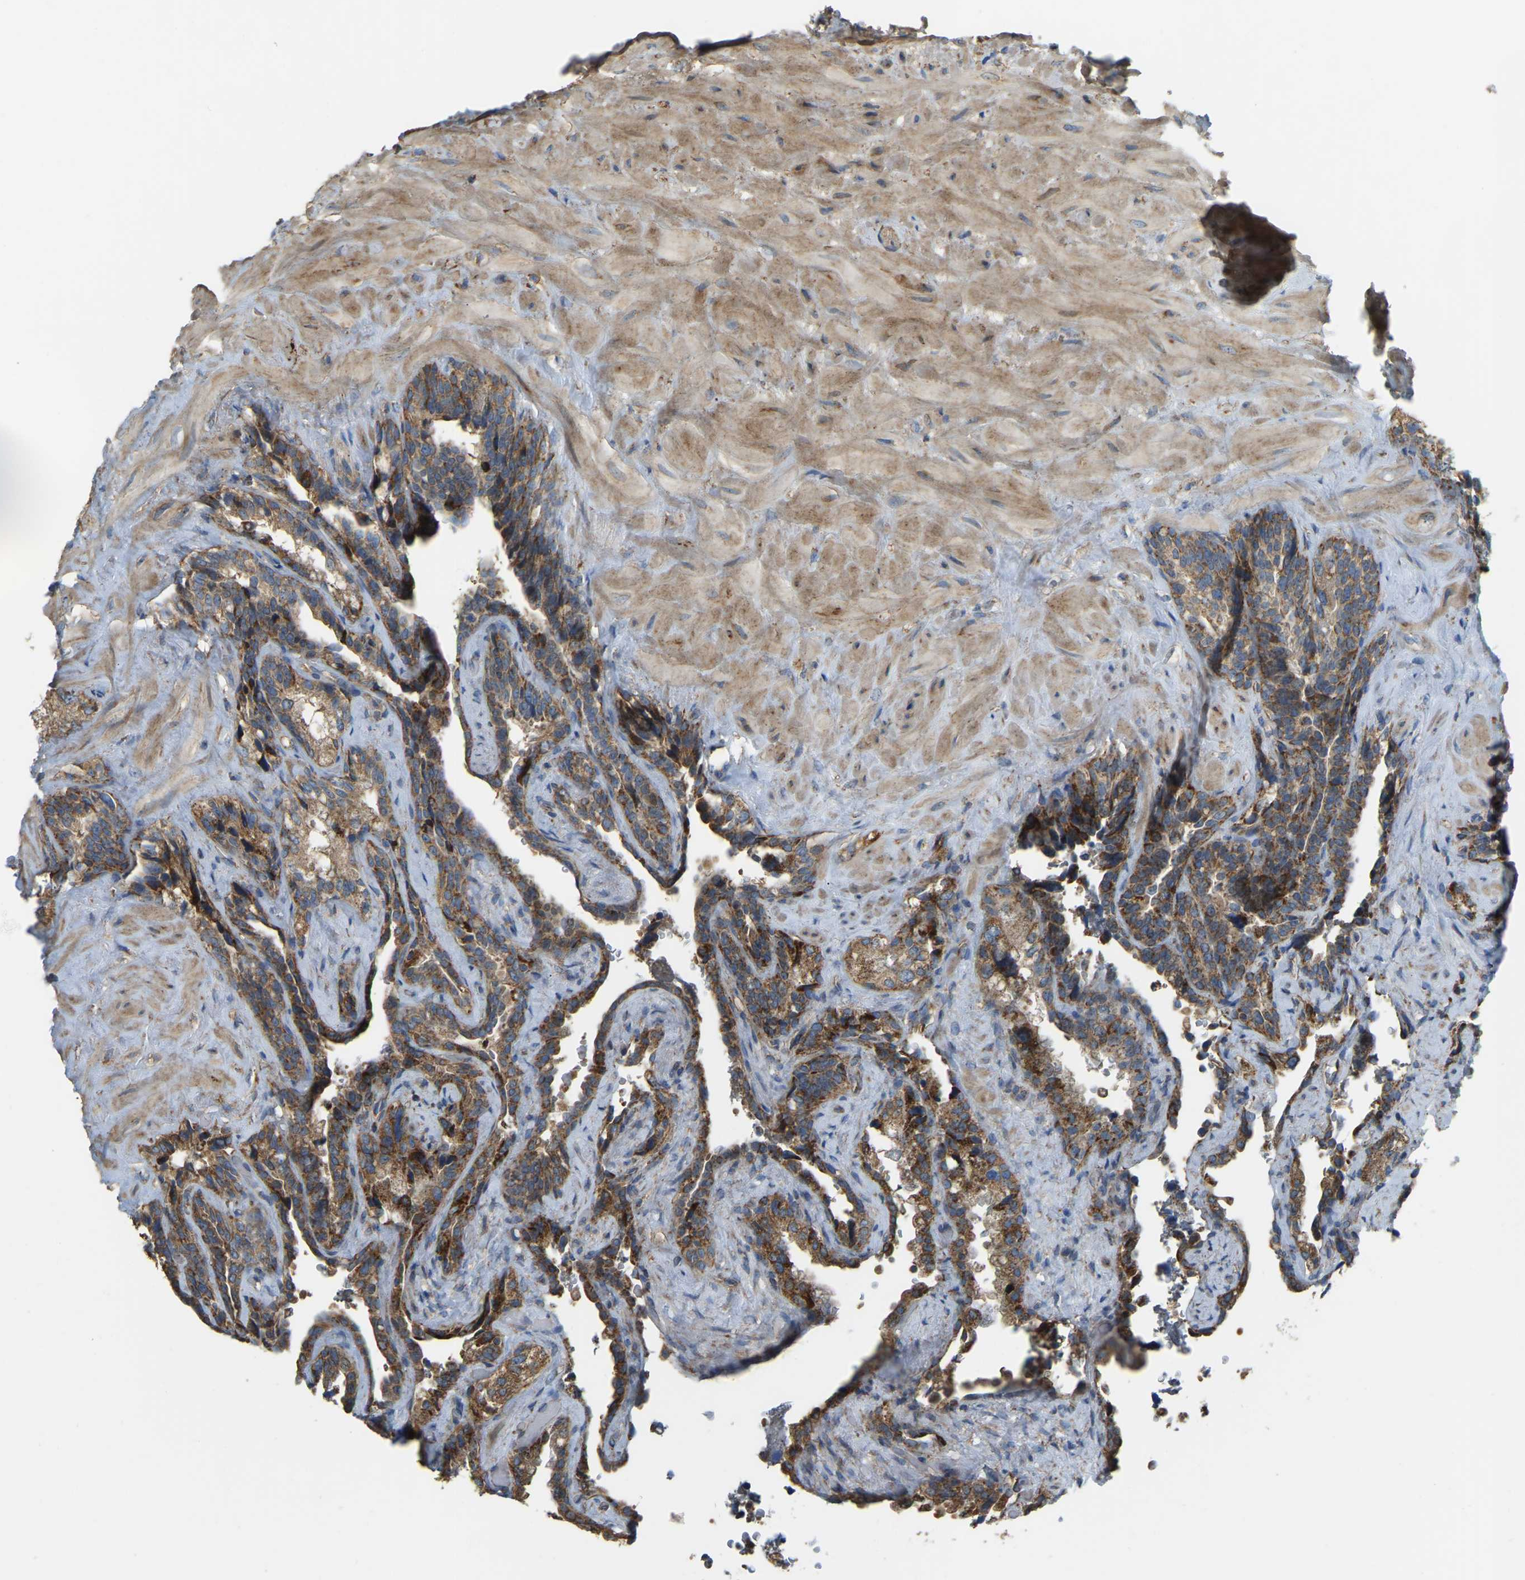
{"staining": {"intensity": "moderate", "quantity": ">75%", "location": "cytoplasmic/membranous"}, "tissue": "seminal vesicle", "cell_type": "Glandular cells", "image_type": "normal", "snomed": [{"axis": "morphology", "description": "Normal tissue, NOS"}, {"axis": "topography", "description": "Seminal veicle"}], "caption": "Protein staining of unremarkable seminal vesicle exhibits moderate cytoplasmic/membranous expression in approximately >75% of glandular cells.", "gene": "PSMD7", "patient": {"sex": "male", "age": 68}}